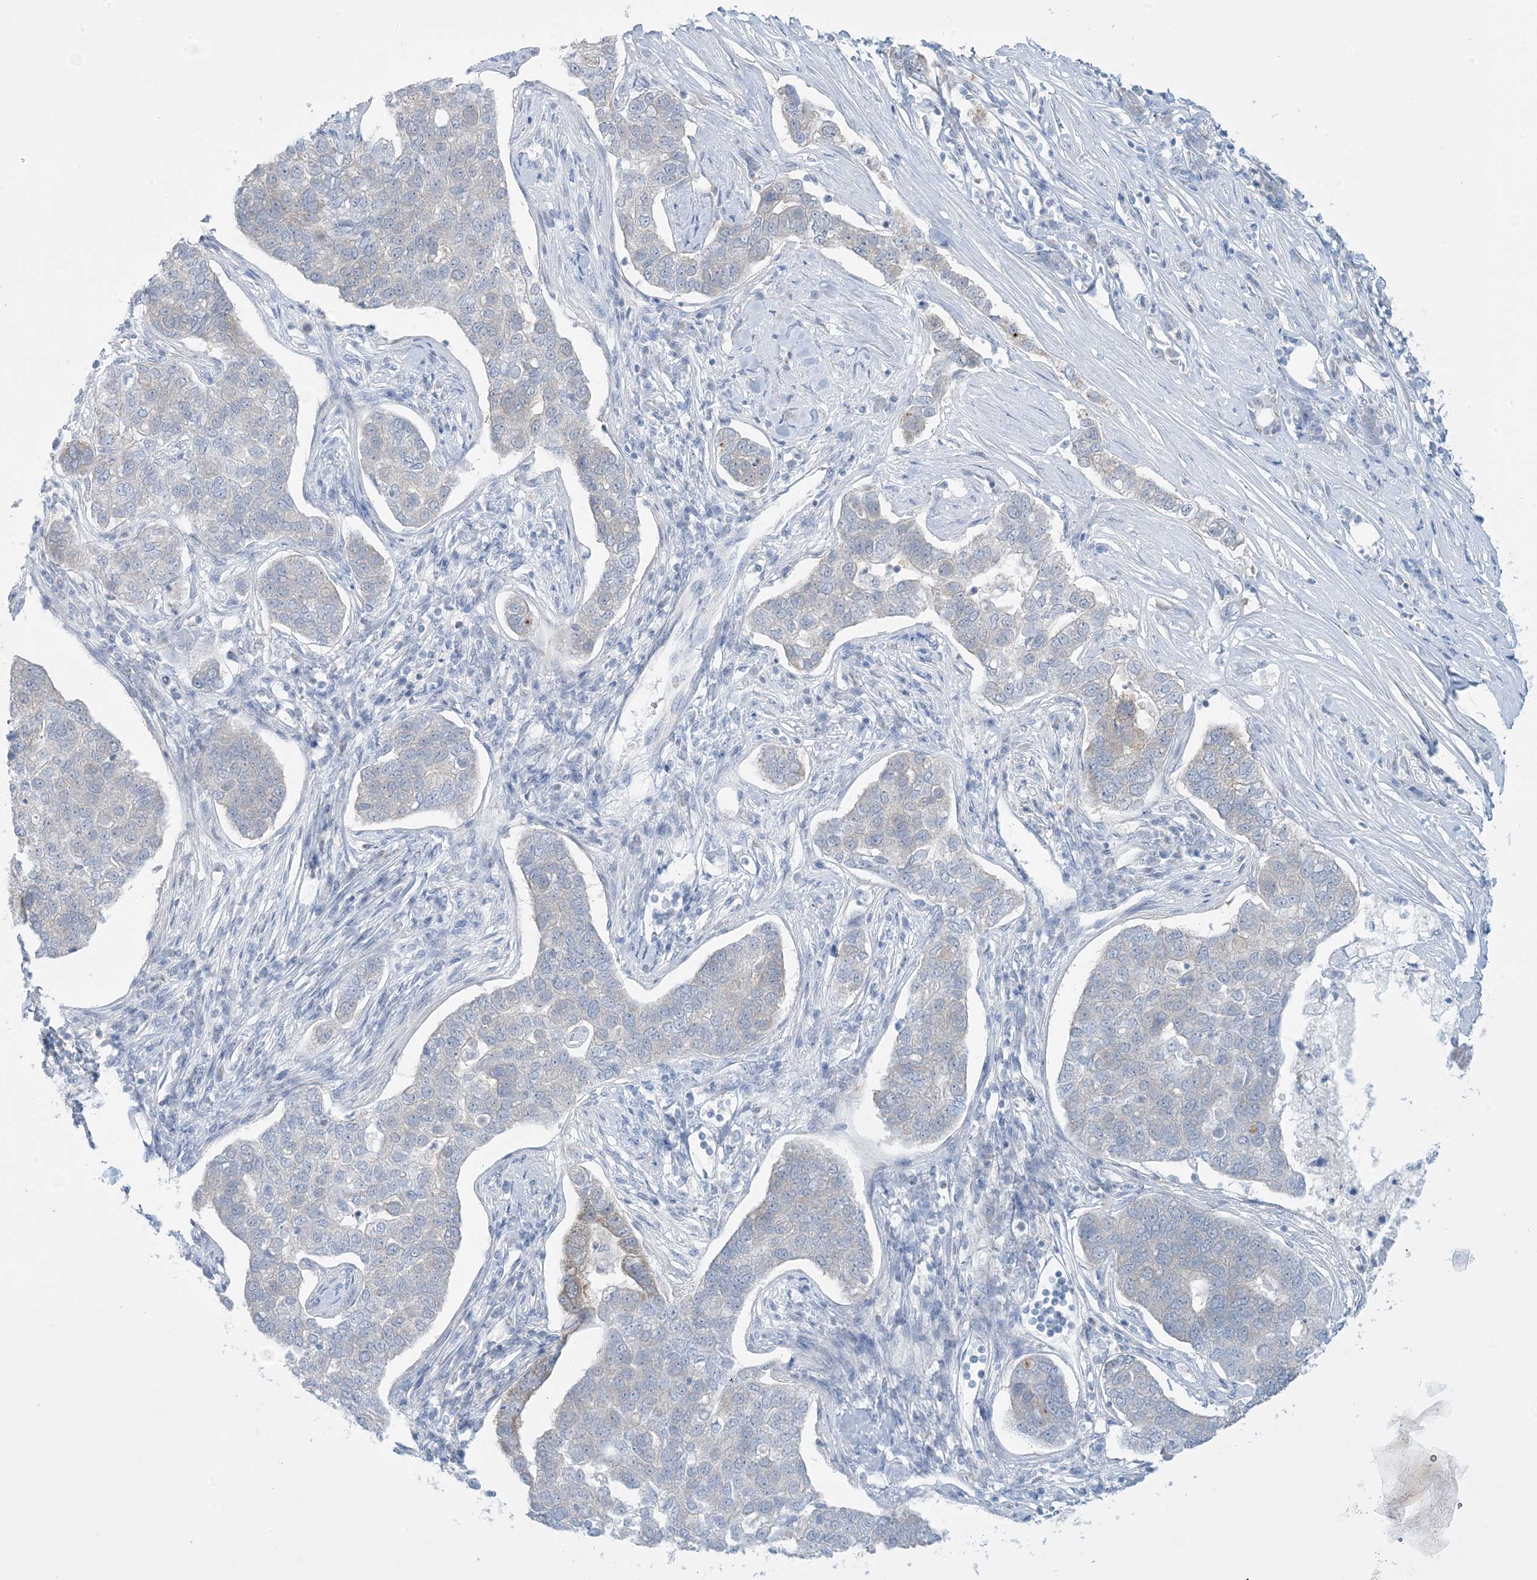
{"staining": {"intensity": "weak", "quantity": "<25%", "location": "cytoplasmic/membranous"}, "tissue": "pancreatic cancer", "cell_type": "Tumor cells", "image_type": "cancer", "snomed": [{"axis": "morphology", "description": "Adenocarcinoma, NOS"}, {"axis": "topography", "description": "Pancreas"}], "caption": "Micrograph shows no significant protein staining in tumor cells of adenocarcinoma (pancreatic). Brightfield microscopy of immunohistochemistry (IHC) stained with DAB (brown) and hematoxylin (blue), captured at high magnification.", "gene": "MRPS18A", "patient": {"sex": "female", "age": 61}}